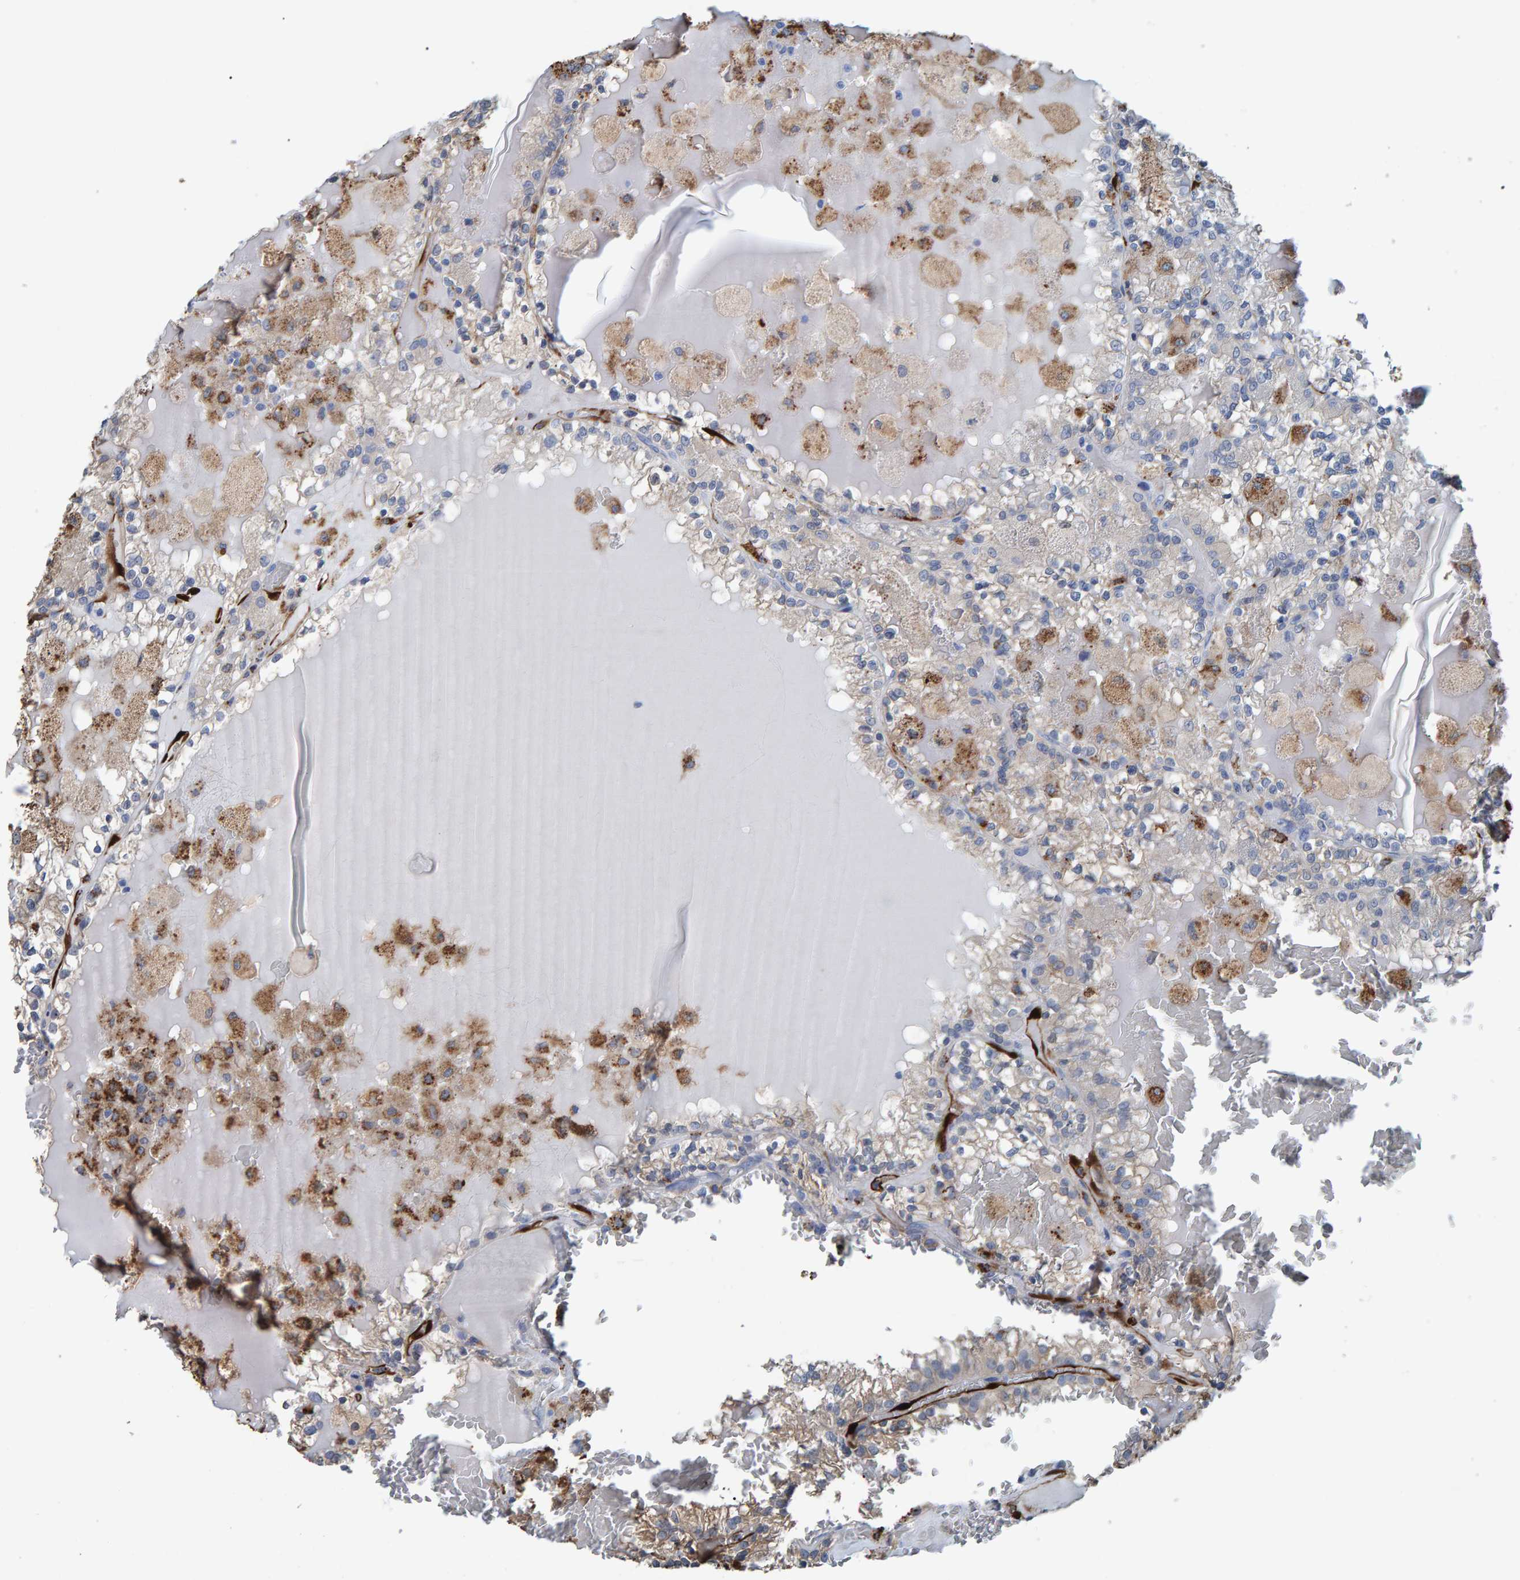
{"staining": {"intensity": "negative", "quantity": "none", "location": "none"}, "tissue": "renal cancer", "cell_type": "Tumor cells", "image_type": "cancer", "snomed": [{"axis": "morphology", "description": "Adenocarcinoma, NOS"}, {"axis": "topography", "description": "Kidney"}], "caption": "The immunohistochemistry photomicrograph has no significant expression in tumor cells of renal adenocarcinoma tissue.", "gene": "IDO1", "patient": {"sex": "female", "age": 56}}